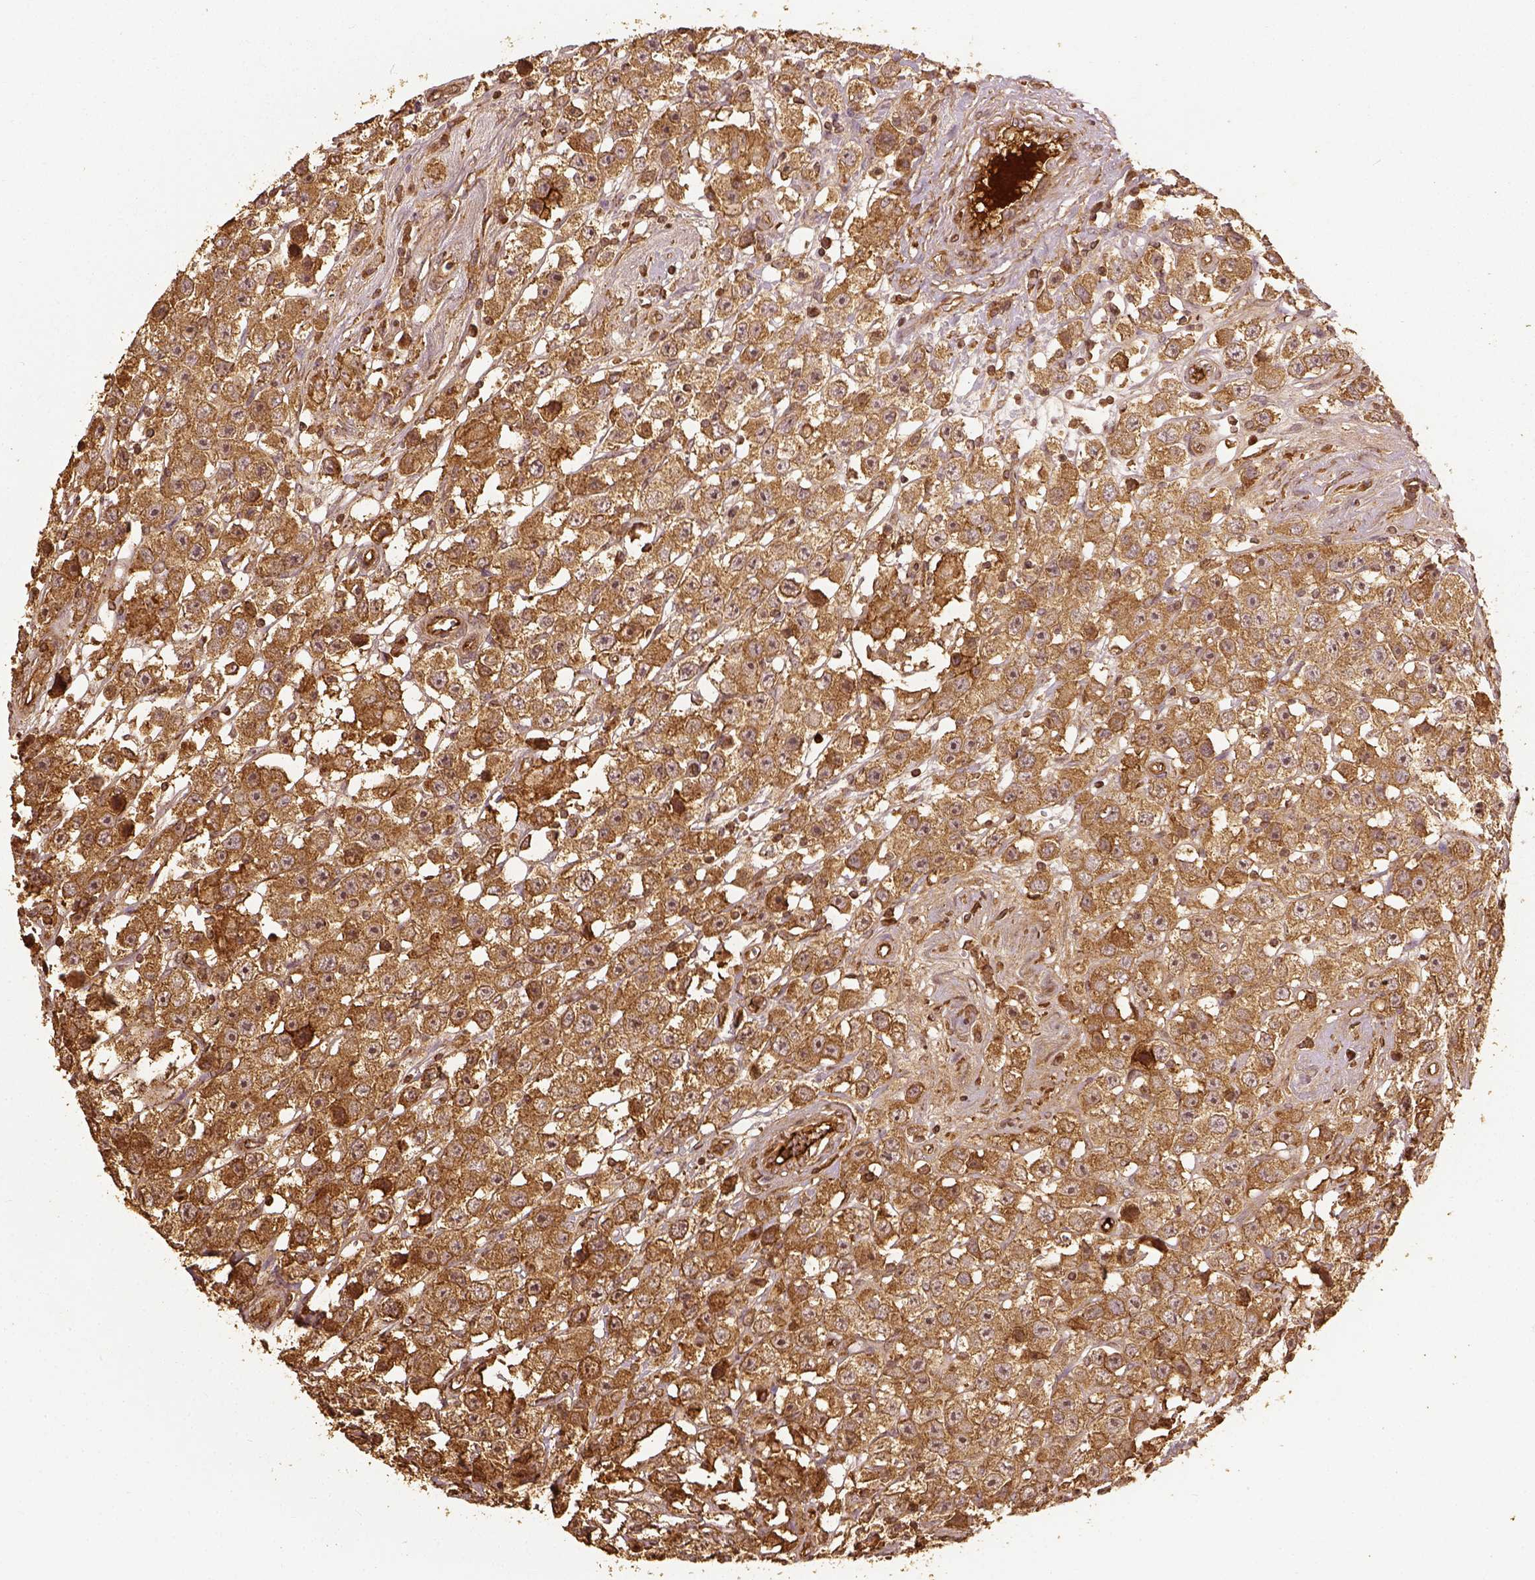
{"staining": {"intensity": "moderate", "quantity": ">75%", "location": "cytoplasmic/membranous"}, "tissue": "testis cancer", "cell_type": "Tumor cells", "image_type": "cancer", "snomed": [{"axis": "morphology", "description": "Seminoma, NOS"}, {"axis": "topography", "description": "Testis"}], "caption": "Testis cancer stained with DAB (3,3'-diaminobenzidine) immunohistochemistry shows medium levels of moderate cytoplasmic/membranous expression in about >75% of tumor cells.", "gene": "VEGFA", "patient": {"sex": "male", "age": 45}}